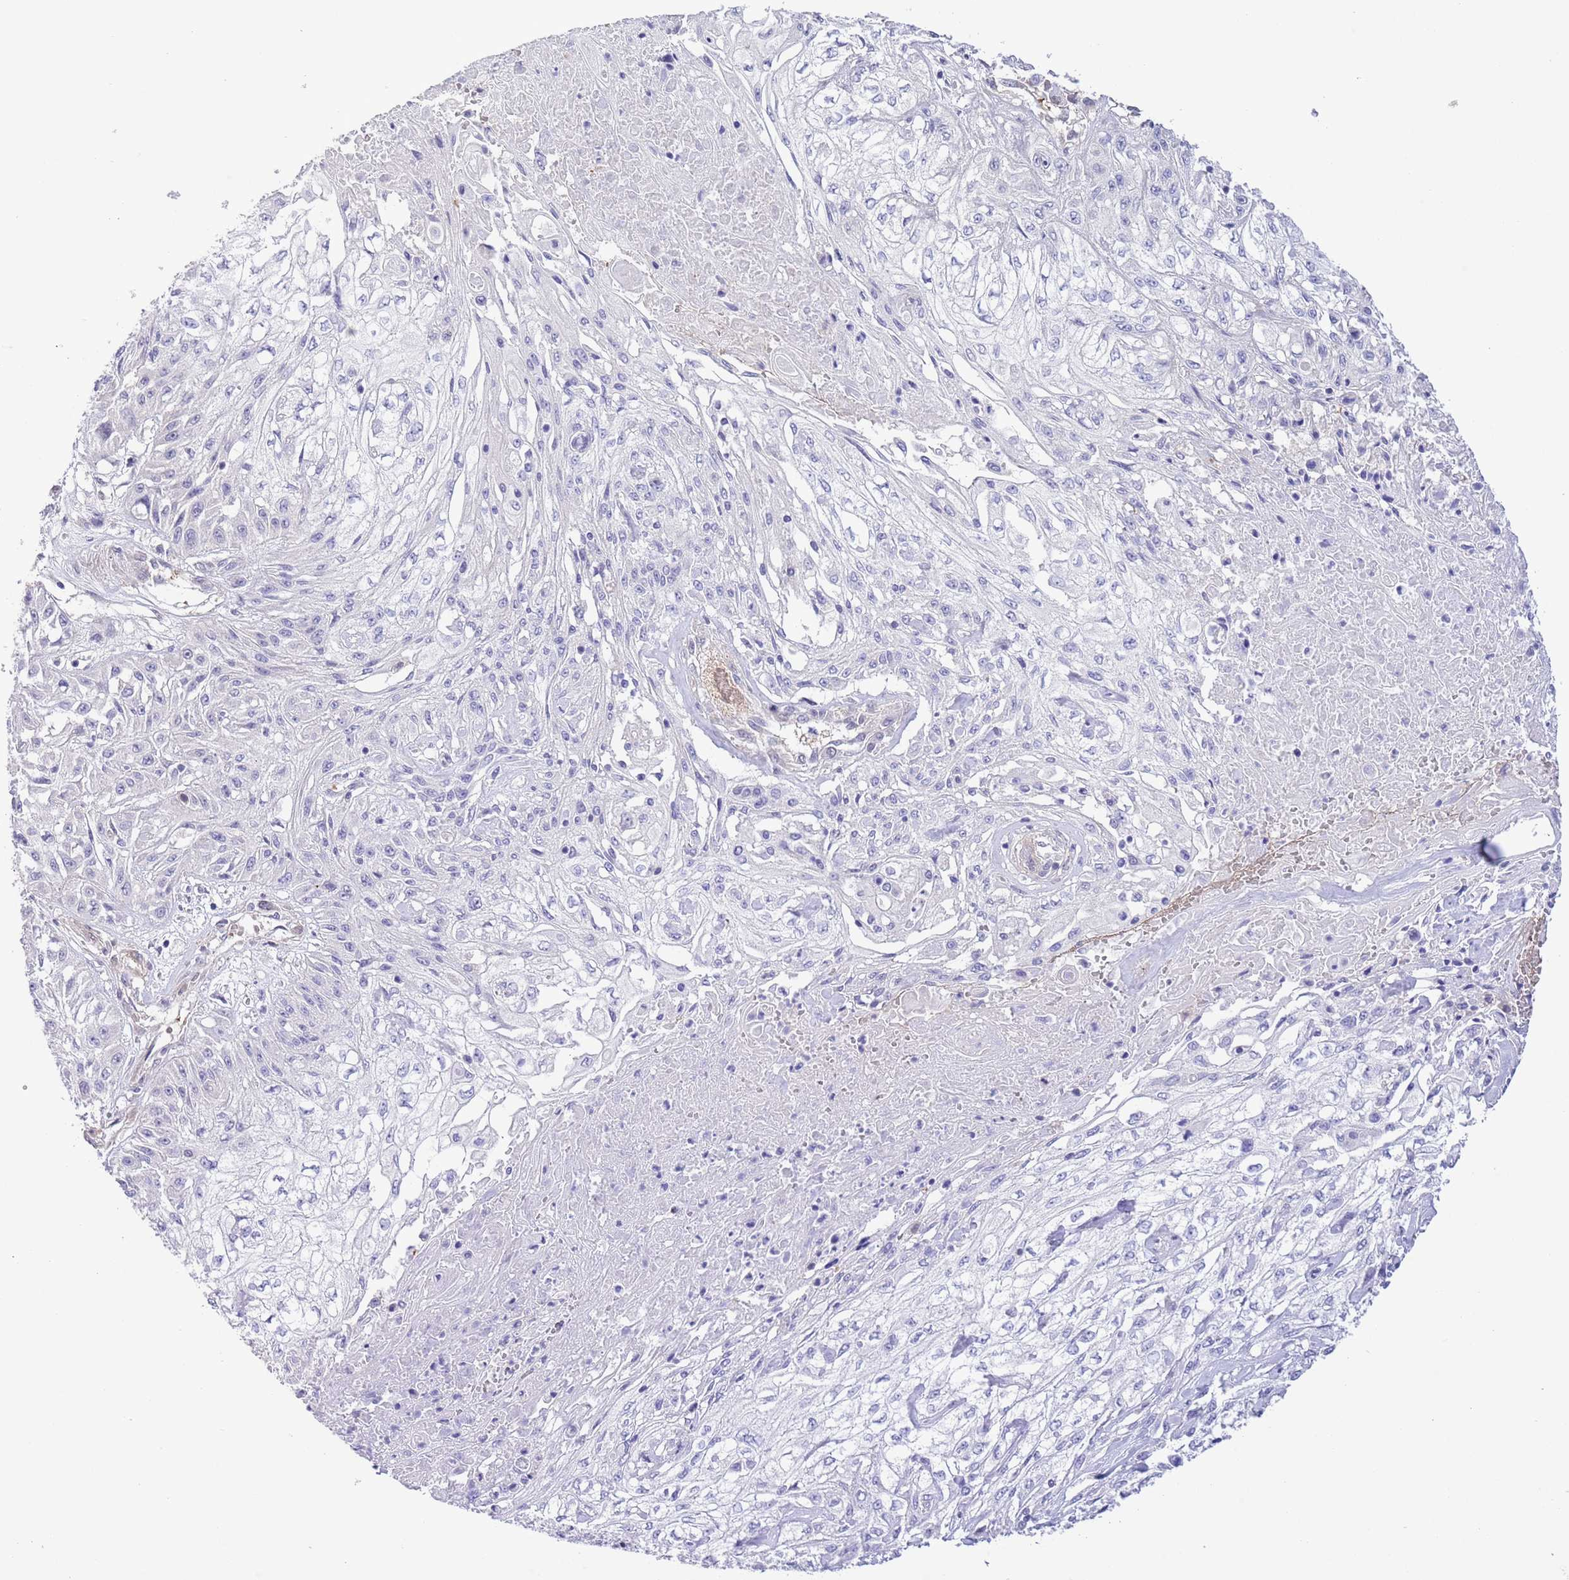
{"staining": {"intensity": "negative", "quantity": "none", "location": "none"}, "tissue": "skin cancer", "cell_type": "Tumor cells", "image_type": "cancer", "snomed": [{"axis": "morphology", "description": "Squamous cell carcinoma, NOS"}, {"axis": "morphology", "description": "Squamous cell carcinoma, metastatic, NOS"}, {"axis": "topography", "description": "Skin"}, {"axis": "topography", "description": "Lymph node"}], "caption": "The histopathology image reveals no staining of tumor cells in skin metastatic squamous cell carcinoma.", "gene": "PRR32", "patient": {"sex": "male", "age": 75}}